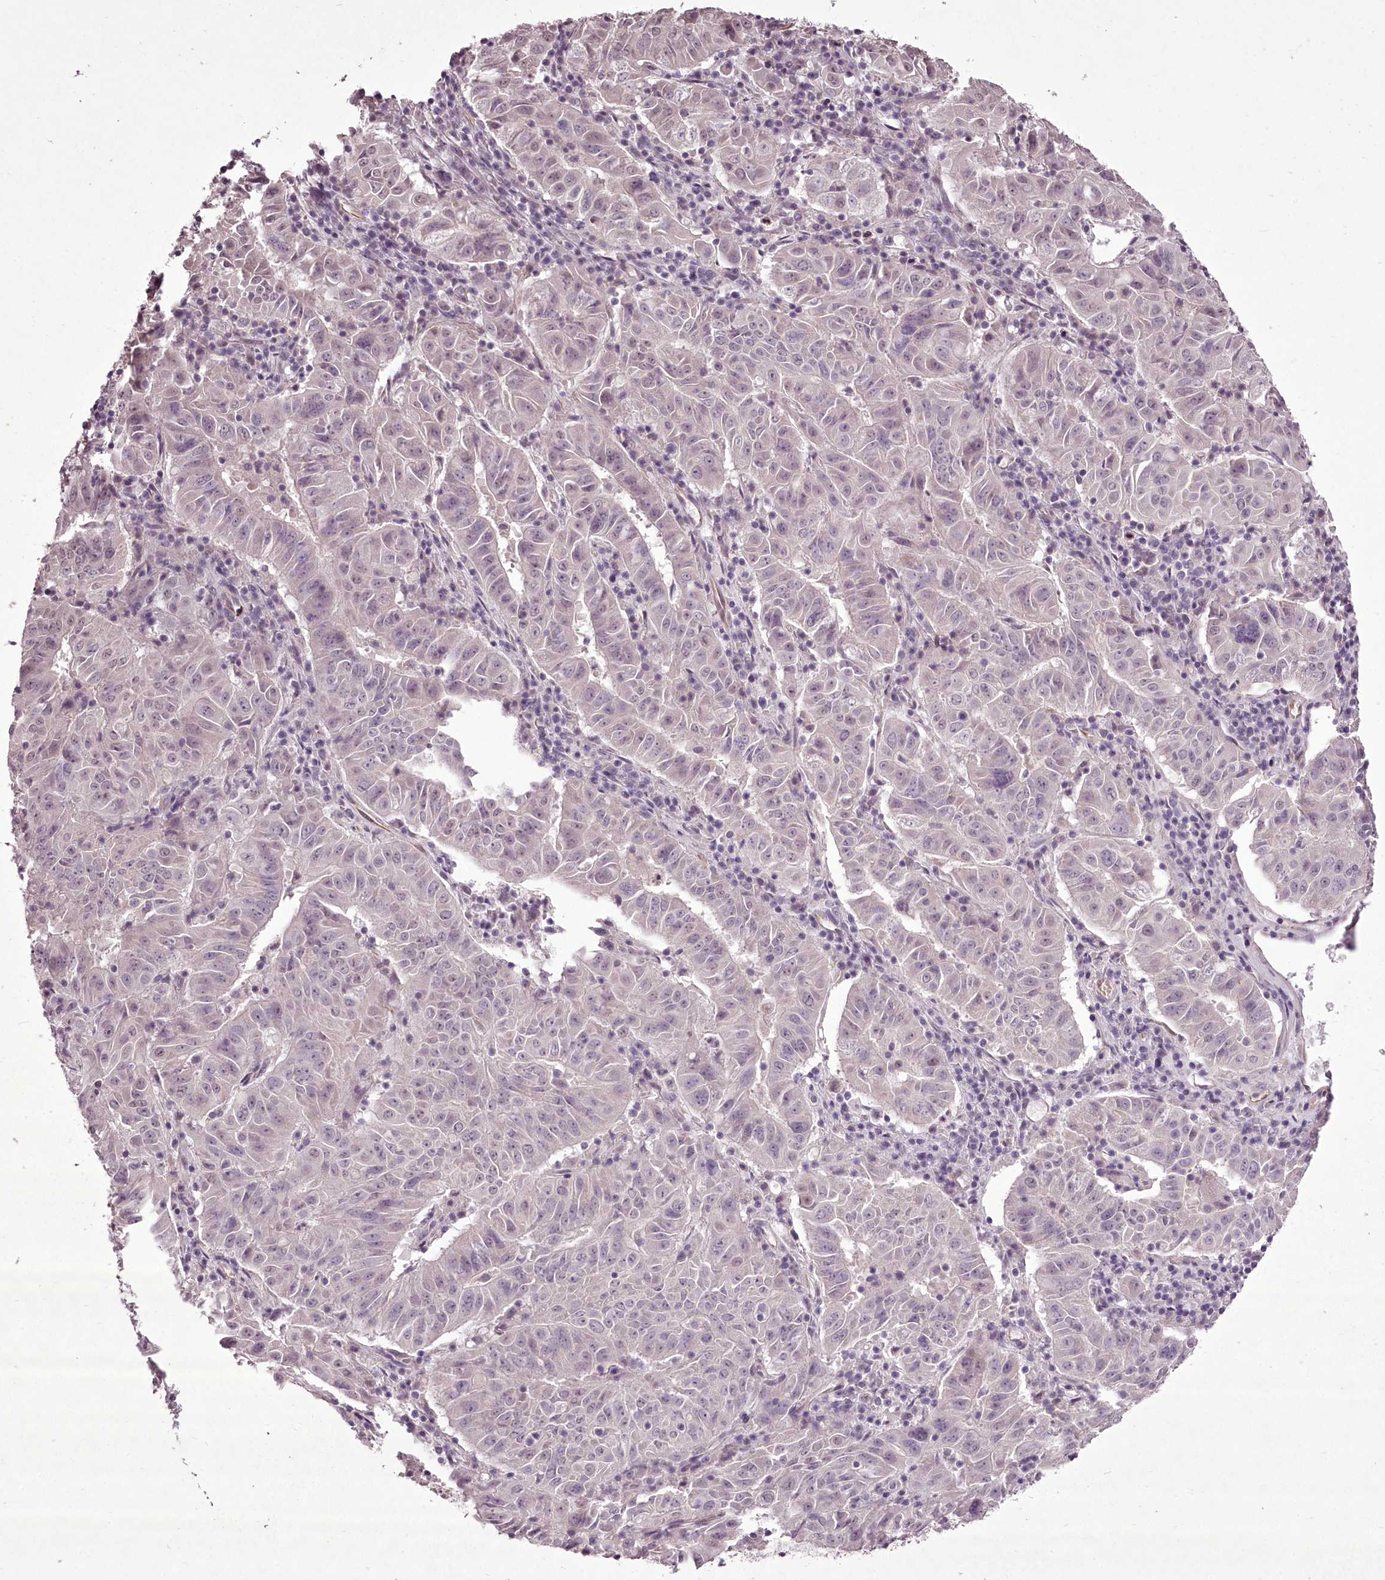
{"staining": {"intensity": "negative", "quantity": "none", "location": "none"}, "tissue": "pancreatic cancer", "cell_type": "Tumor cells", "image_type": "cancer", "snomed": [{"axis": "morphology", "description": "Adenocarcinoma, NOS"}, {"axis": "topography", "description": "Pancreas"}], "caption": "Image shows no protein positivity in tumor cells of pancreatic adenocarcinoma tissue.", "gene": "C1orf56", "patient": {"sex": "male", "age": 63}}